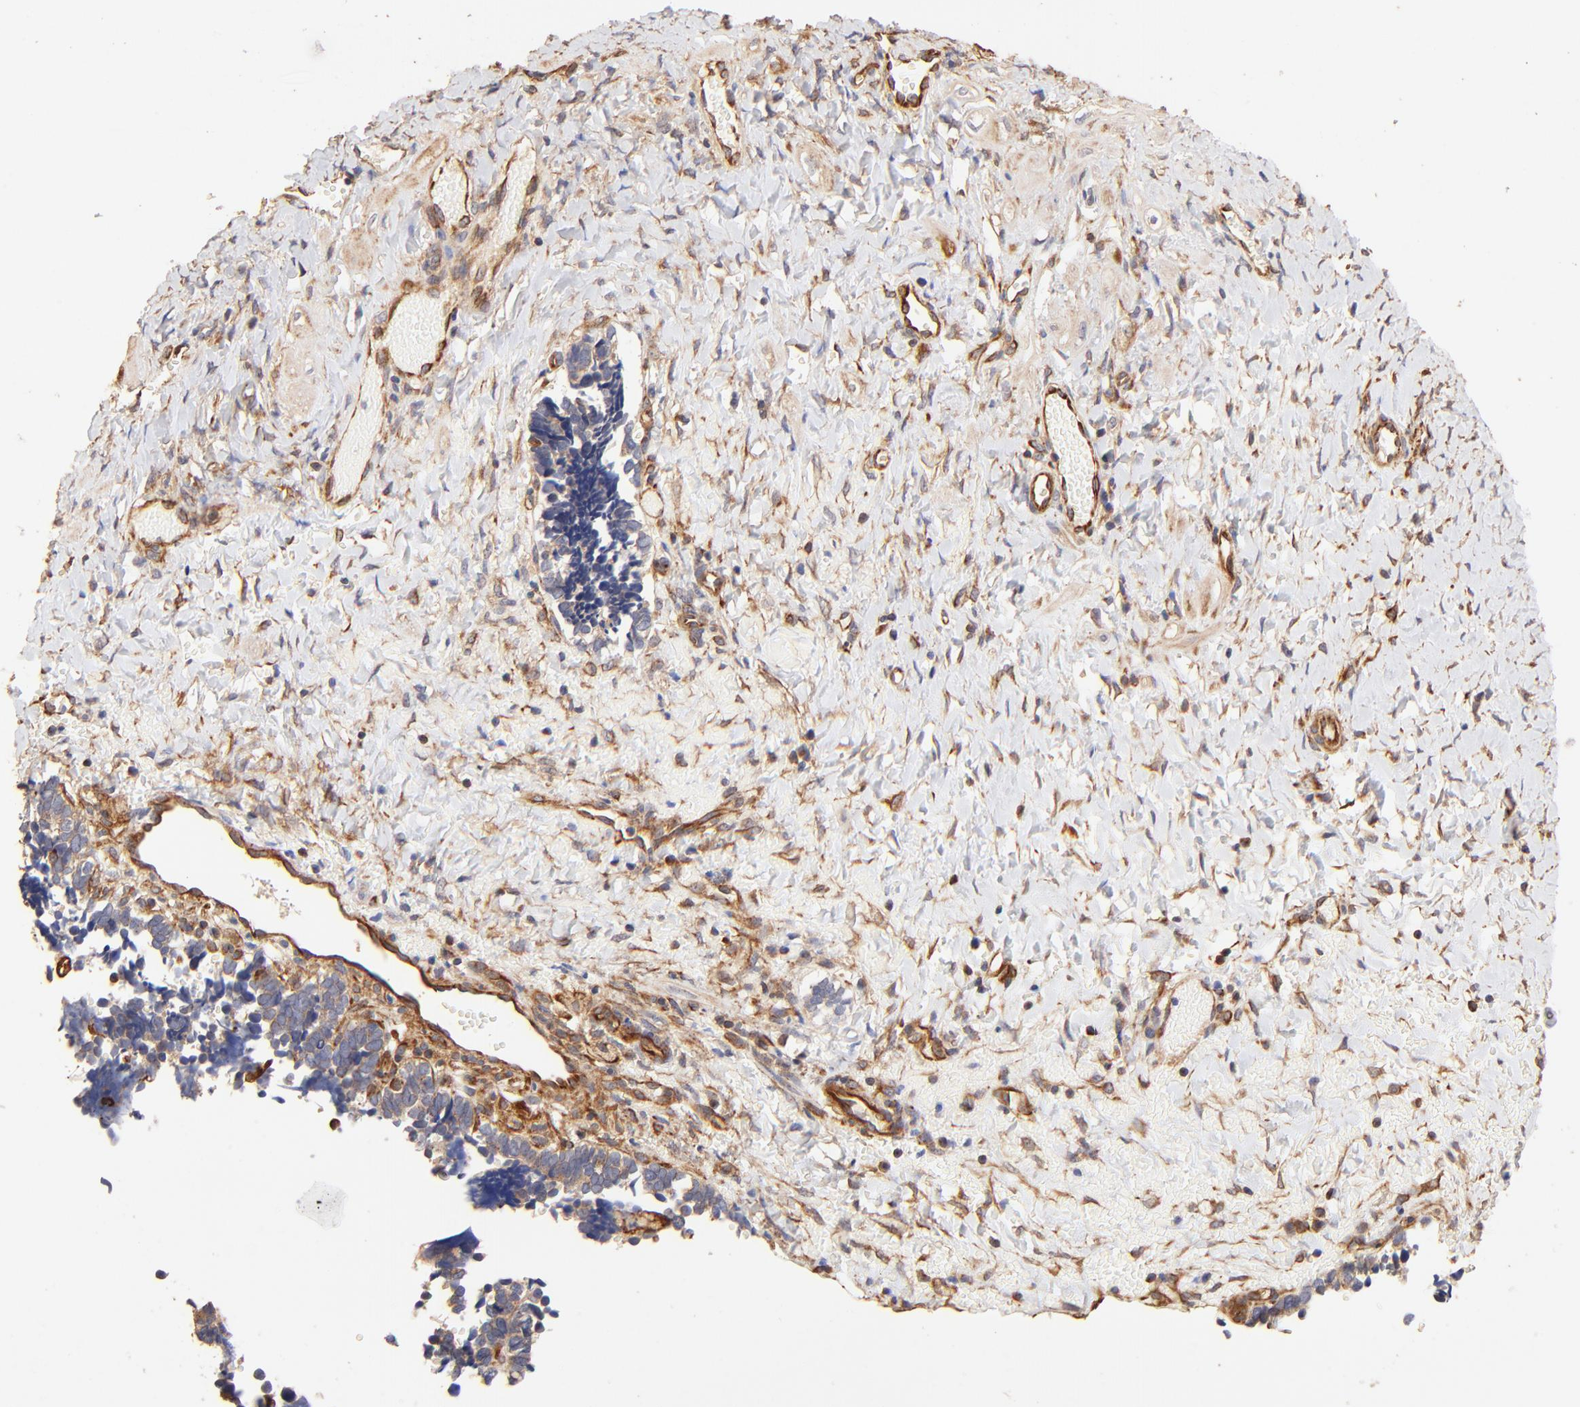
{"staining": {"intensity": "weak", "quantity": ">75%", "location": "cytoplasmic/membranous"}, "tissue": "ovarian cancer", "cell_type": "Tumor cells", "image_type": "cancer", "snomed": [{"axis": "morphology", "description": "Cystadenocarcinoma, serous, NOS"}, {"axis": "topography", "description": "Ovary"}], "caption": "This is a photomicrograph of immunohistochemistry staining of ovarian cancer (serous cystadenocarcinoma), which shows weak staining in the cytoplasmic/membranous of tumor cells.", "gene": "TNFAIP3", "patient": {"sex": "female", "age": 77}}